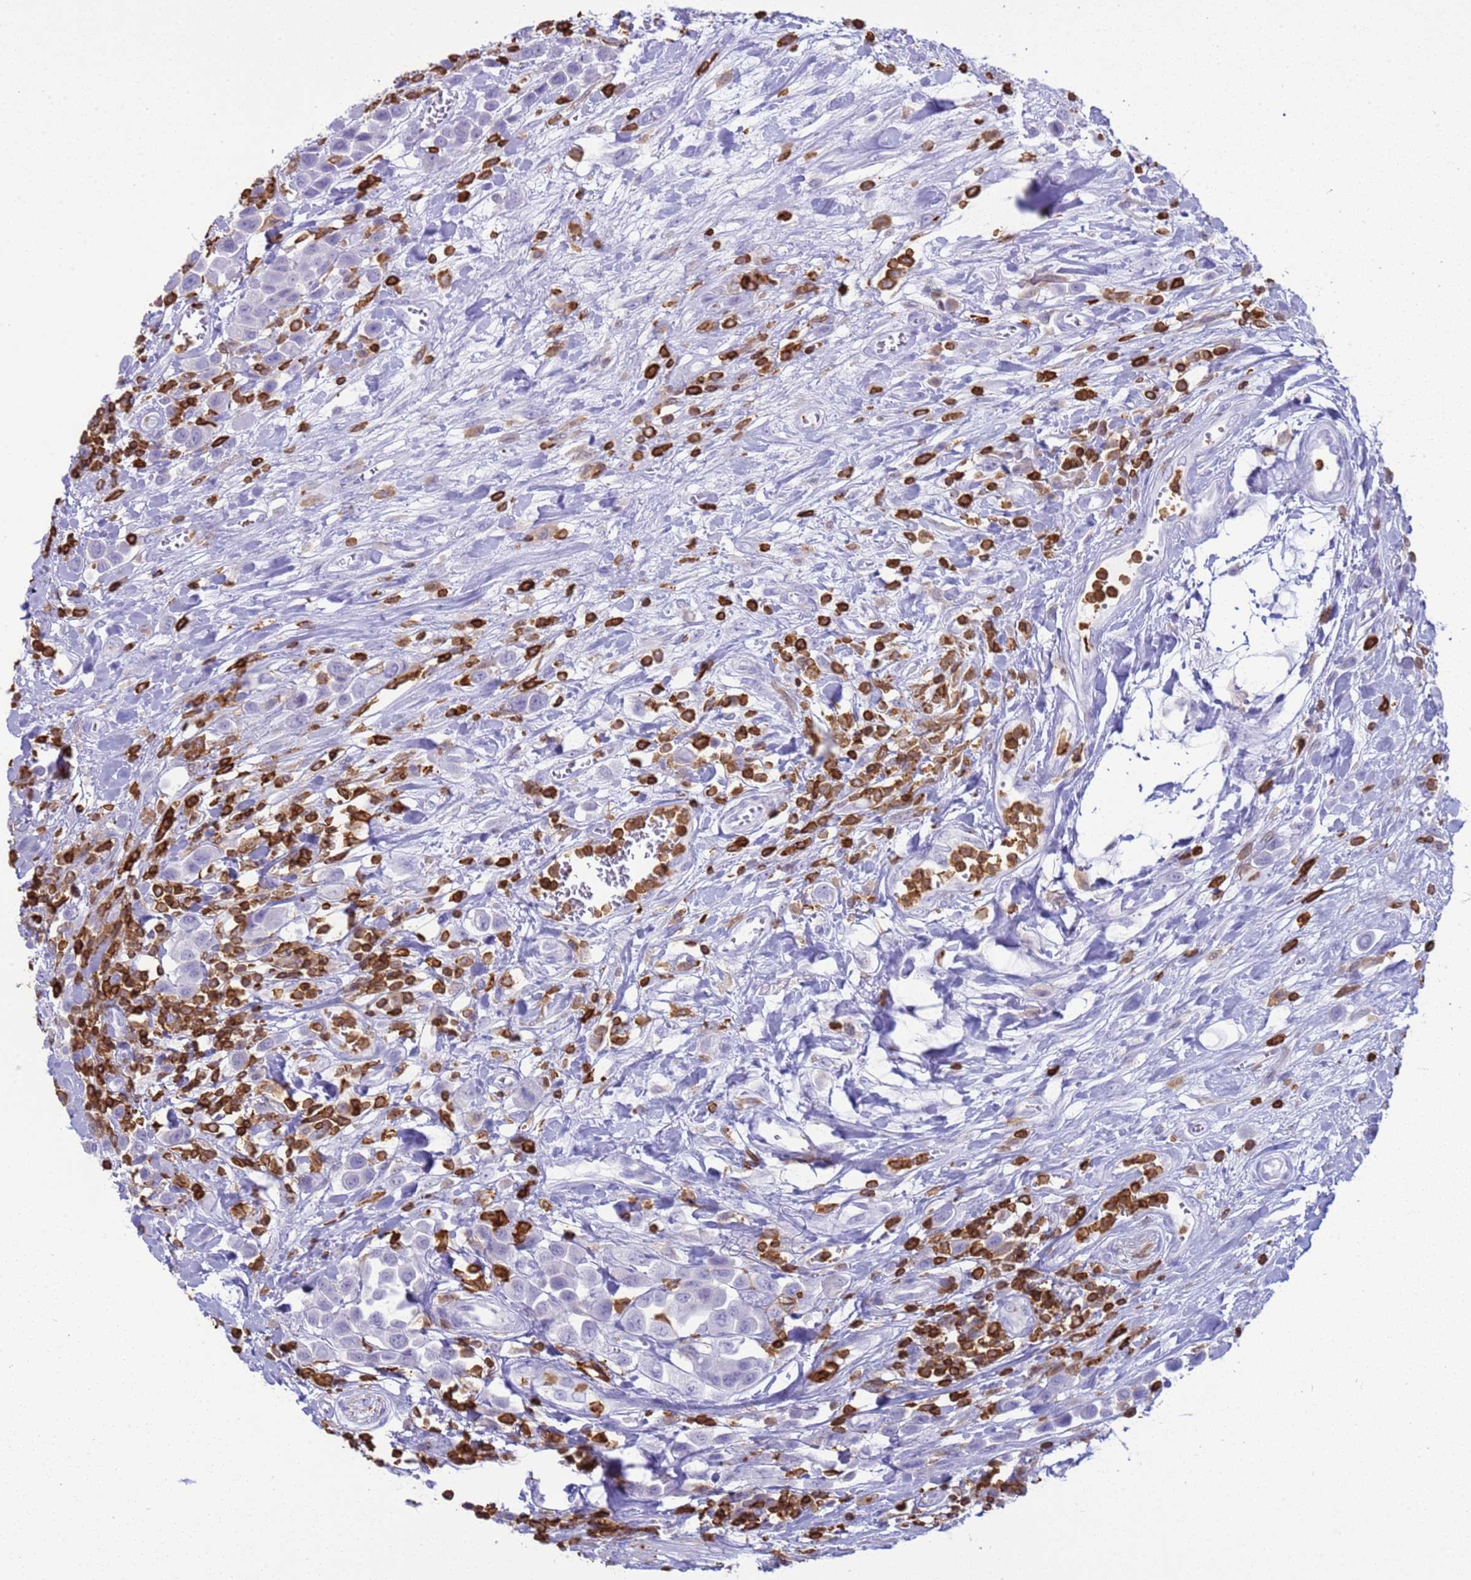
{"staining": {"intensity": "negative", "quantity": "none", "location": "none"}, "tissue": "urothelial cancer", "cell_type": "Tumor cells", "image_type": "cancer", "snomed": [{"axis": "morphology", "description": "Urothelial carcinoma, High grade"}, {"axis": "topography", "description": "Urinary bladder"}], "caption": "Tumor cells show no significant protein expression in high-grade urothelial carcinoma. Nuclei are stained in blue.", "gene": "IRF5", "patient": {"sex": "male", "age": 50}}